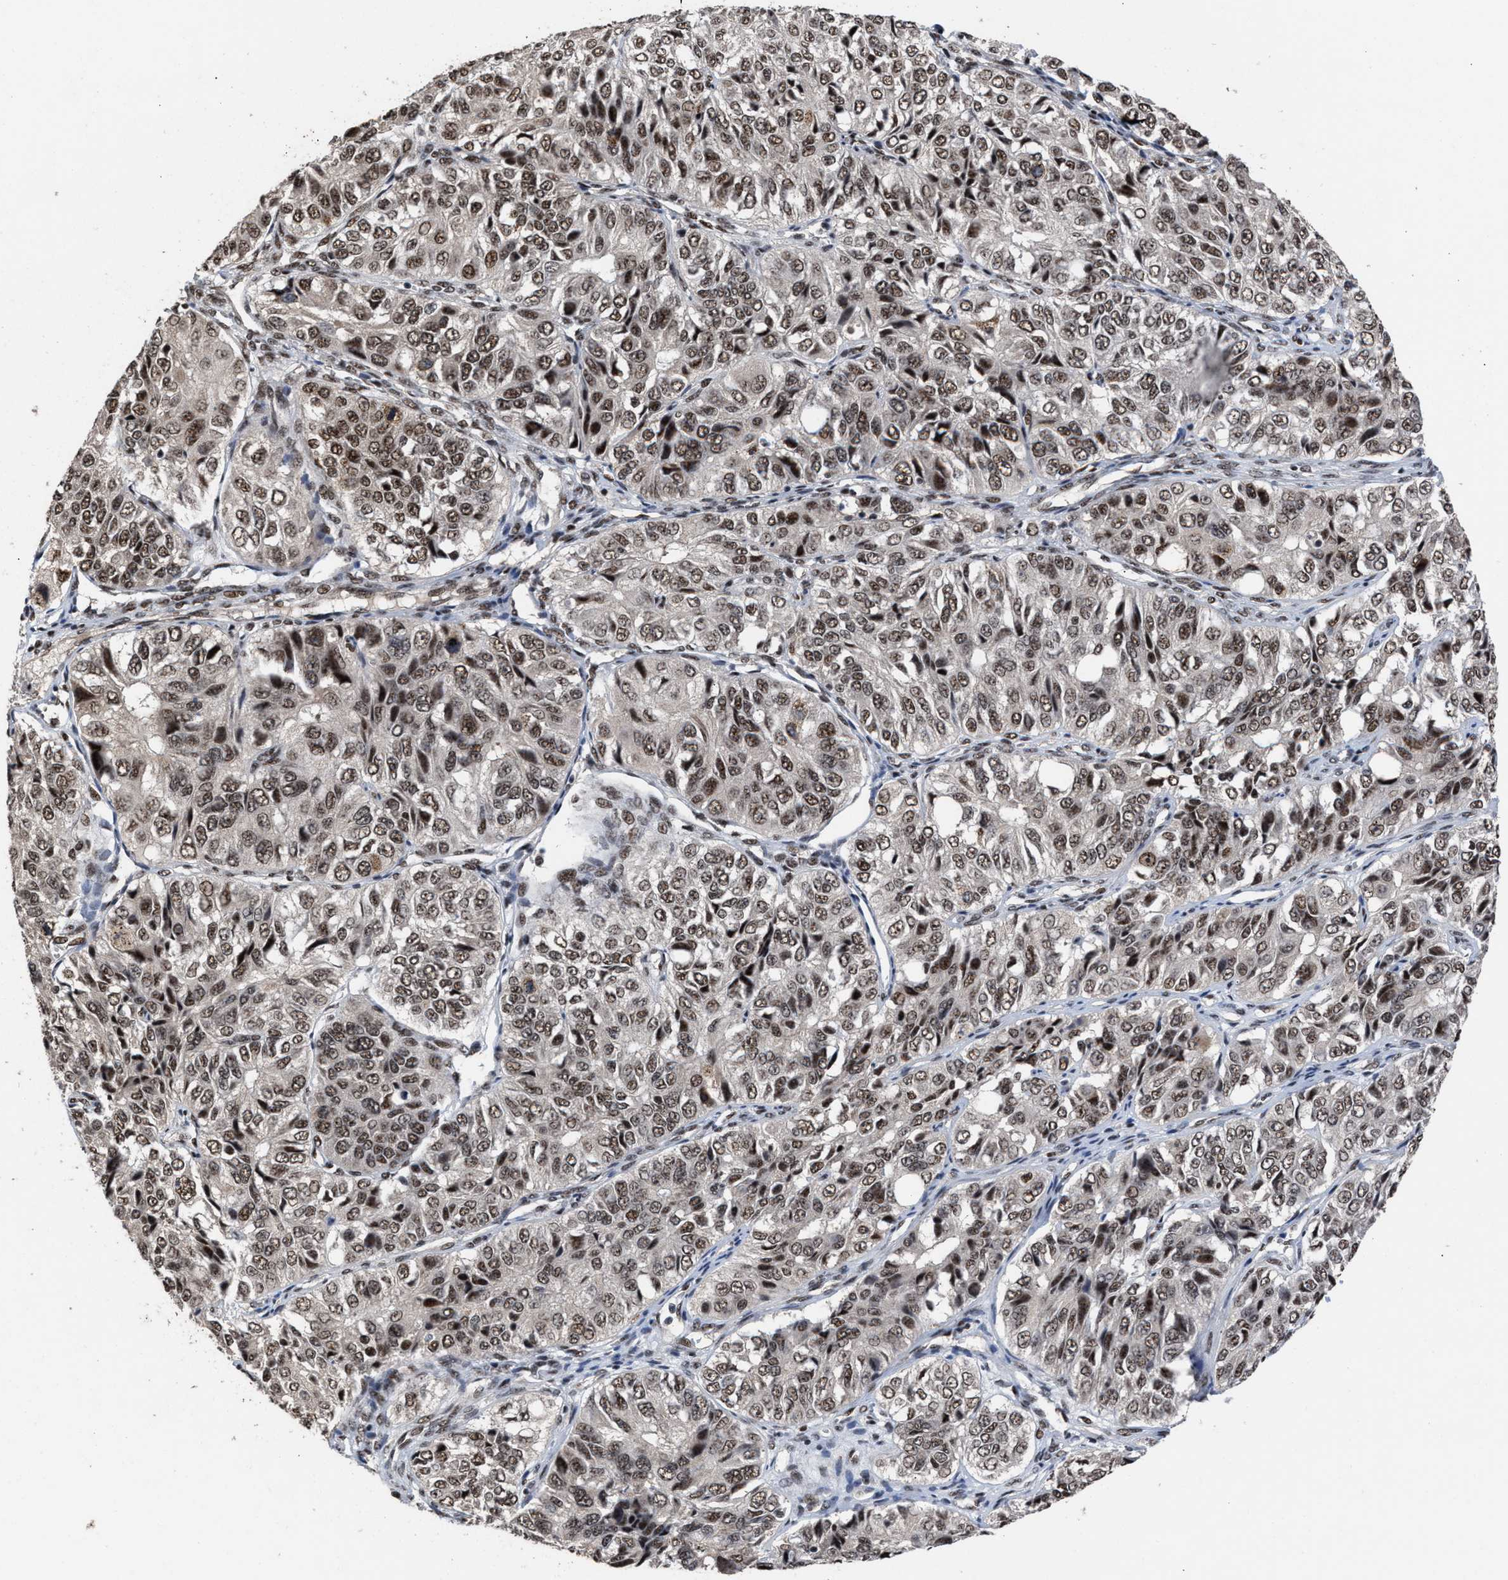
{"staining": {"intensity": "strong", "quantity": ">75%", "location": "nuclear"}, "tissue": "ovarian cancer", "cell_type": "Tumor cells", "image_type": "cancer", "snomed": [{"axis": "morphology", "description": "Carcinoma, endometroid"}, {"axis": "topography", "description": "Ovary"}], "caption": "Human ovarian cancer stained with a protein marker exhibits strong staining in tumor cells.", "gene": "EIF4A3", "patient": {"sex": "female", "age": 51}}